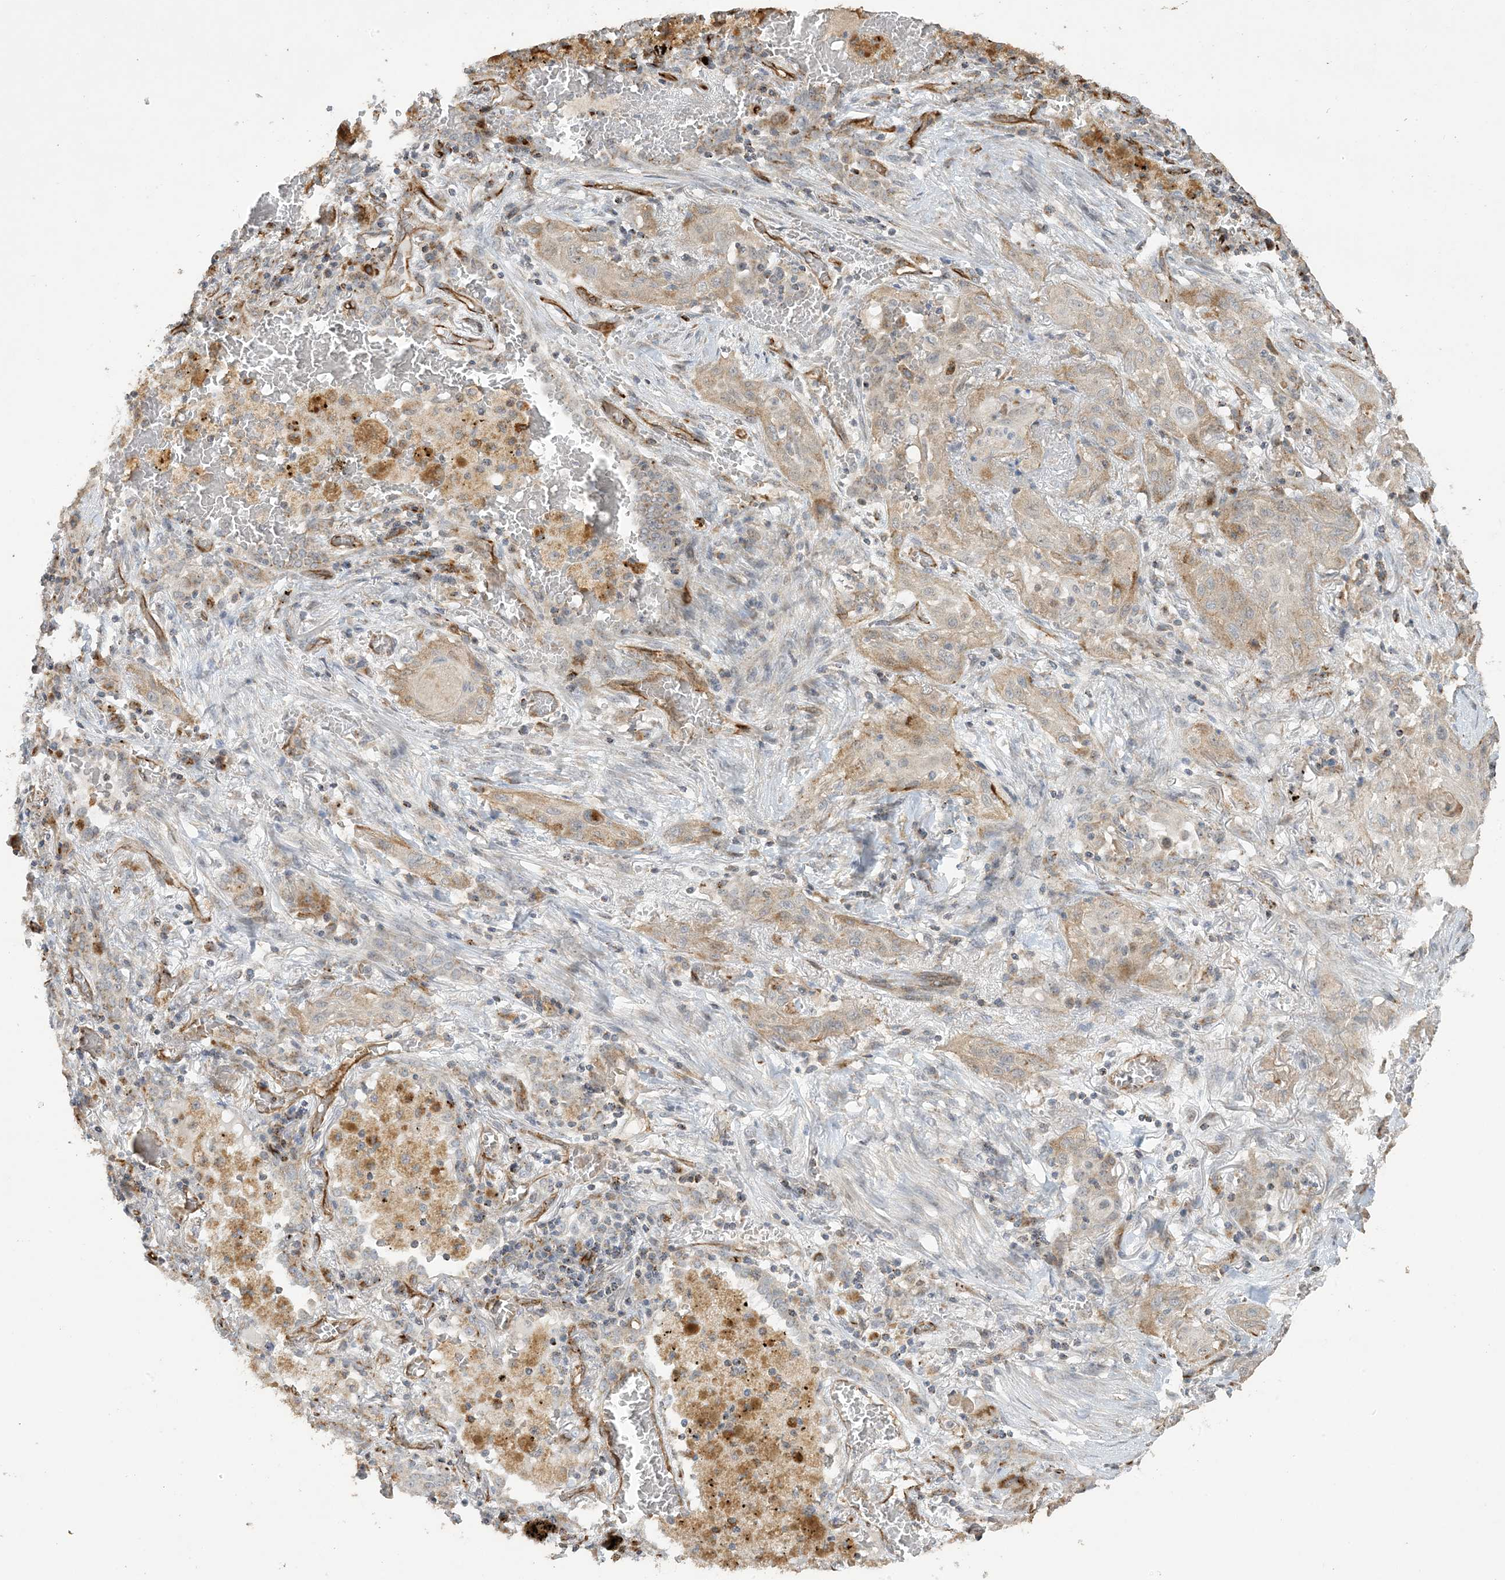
{"staining": {"intensity": "moderate", "quantity": "<25%", "location": "cytoplasmic/membranous"}, "tissue": "lung cancer", "cell_type": "Tumor cells", "image_type": "cancer", "snomed": [{"axis": "morphology", "description": "Squamous cell carcinoma, NOS"}, {"axis": "topography", "description": "Lung"}], "caption": "A micrograph of human squamous cell carcinoma (lung) stained for a protein exhibits moderate cytoplasmic/membranous brown staining in tumor cells.", "gene": "AGA", "patient": {"sex": "female", "age": 47}}